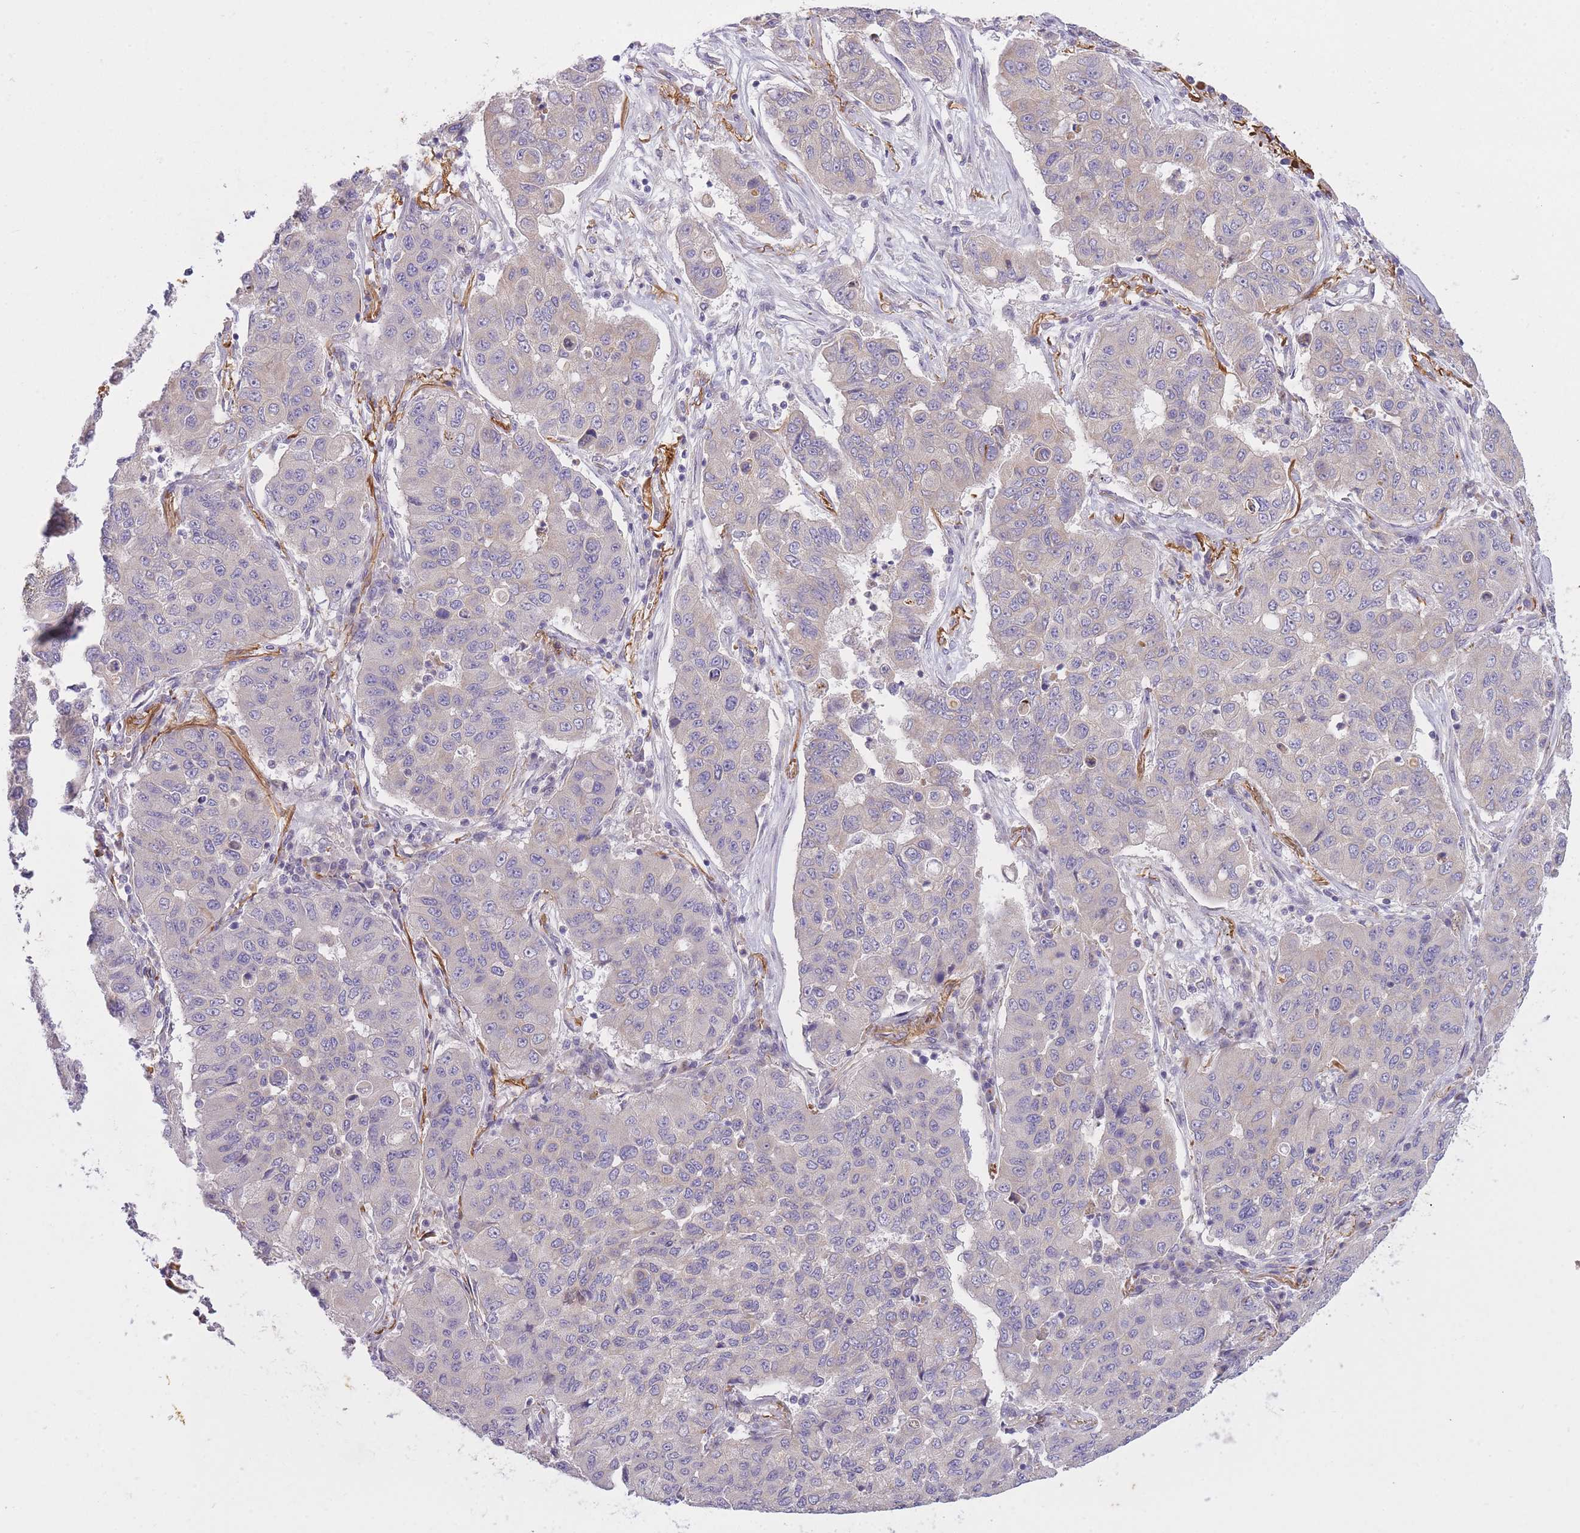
{"staining": {"intensity": "negative", "quantity": "none", "location": "none"}, "tissue": "lung cancer", "cell_type": "Tumor cells", "image_type": "cancer", "snomed": [{"axis": "morphology", "description": "Squamous cell carcinoma, NOS"}, {"axis": "topography", "description": "Lung"}], "caption": "This is an immunohistochemistry (IHC) micrograph of lung cancer. There is no positivity in tumor cells.", "gene": "REV1", "patient": {"sex": "male", "age": 74}}